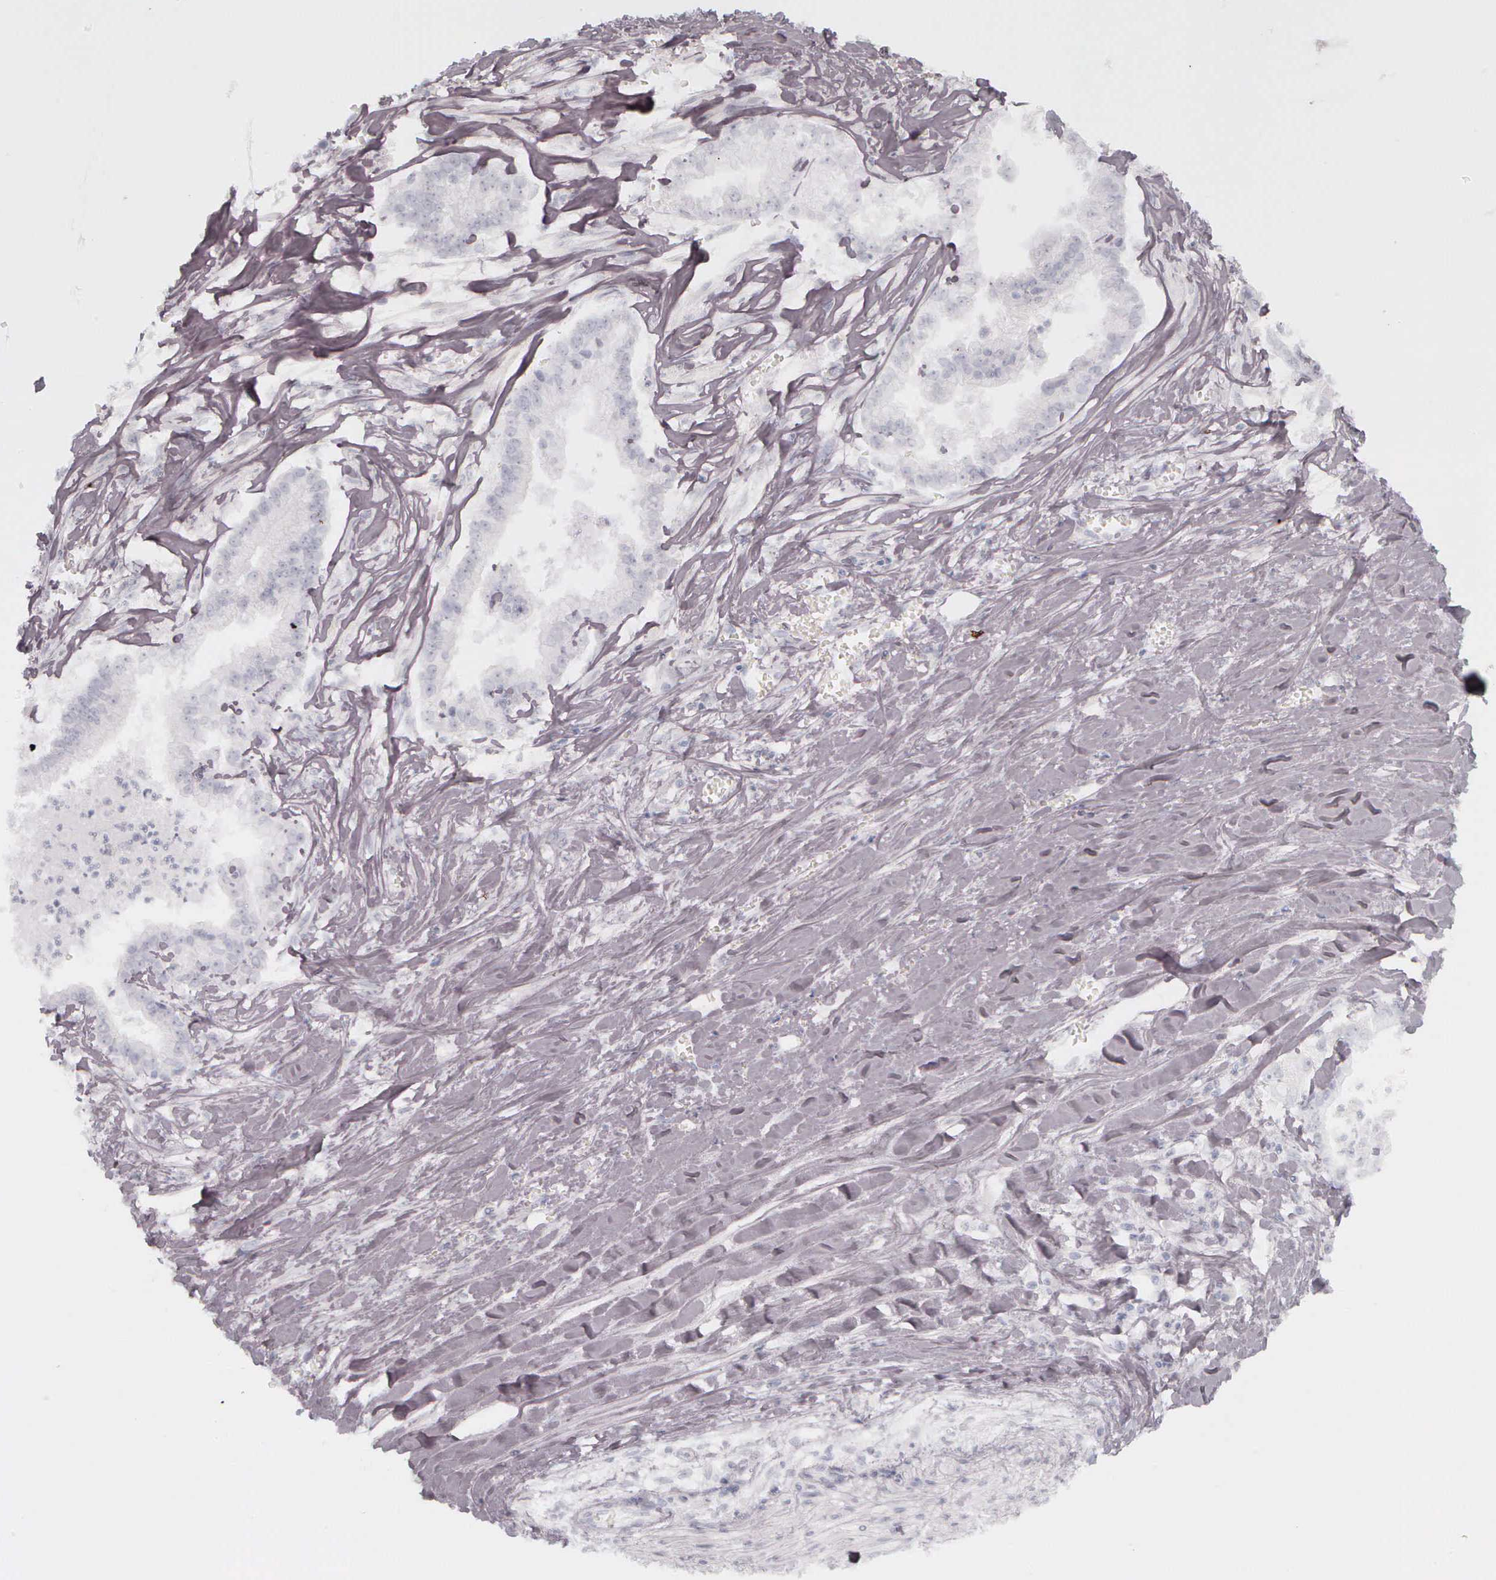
{"staining": {"intensity": "negative", "quantity": "none", "location": "none"}, "tissue": "liver cancer", "cell_type": "Tumor cells", "image_type": "cancer", "snomed": [{"axis": "morphology", "description": "Cholangiocarcinoma"}, {"axis": "topography", "description": "Liver"}], "caption": "Liver cholangiocarcinoma was stained to show a protein in brown. There is no significant positivity in tumor cells. (Stains: DAB IHC with hematoxylin counter stain, Microscopy: brightfield microscopy at high magnification).", "gene": "KRT14", "patient": {"sex": "male", "age": 57}}